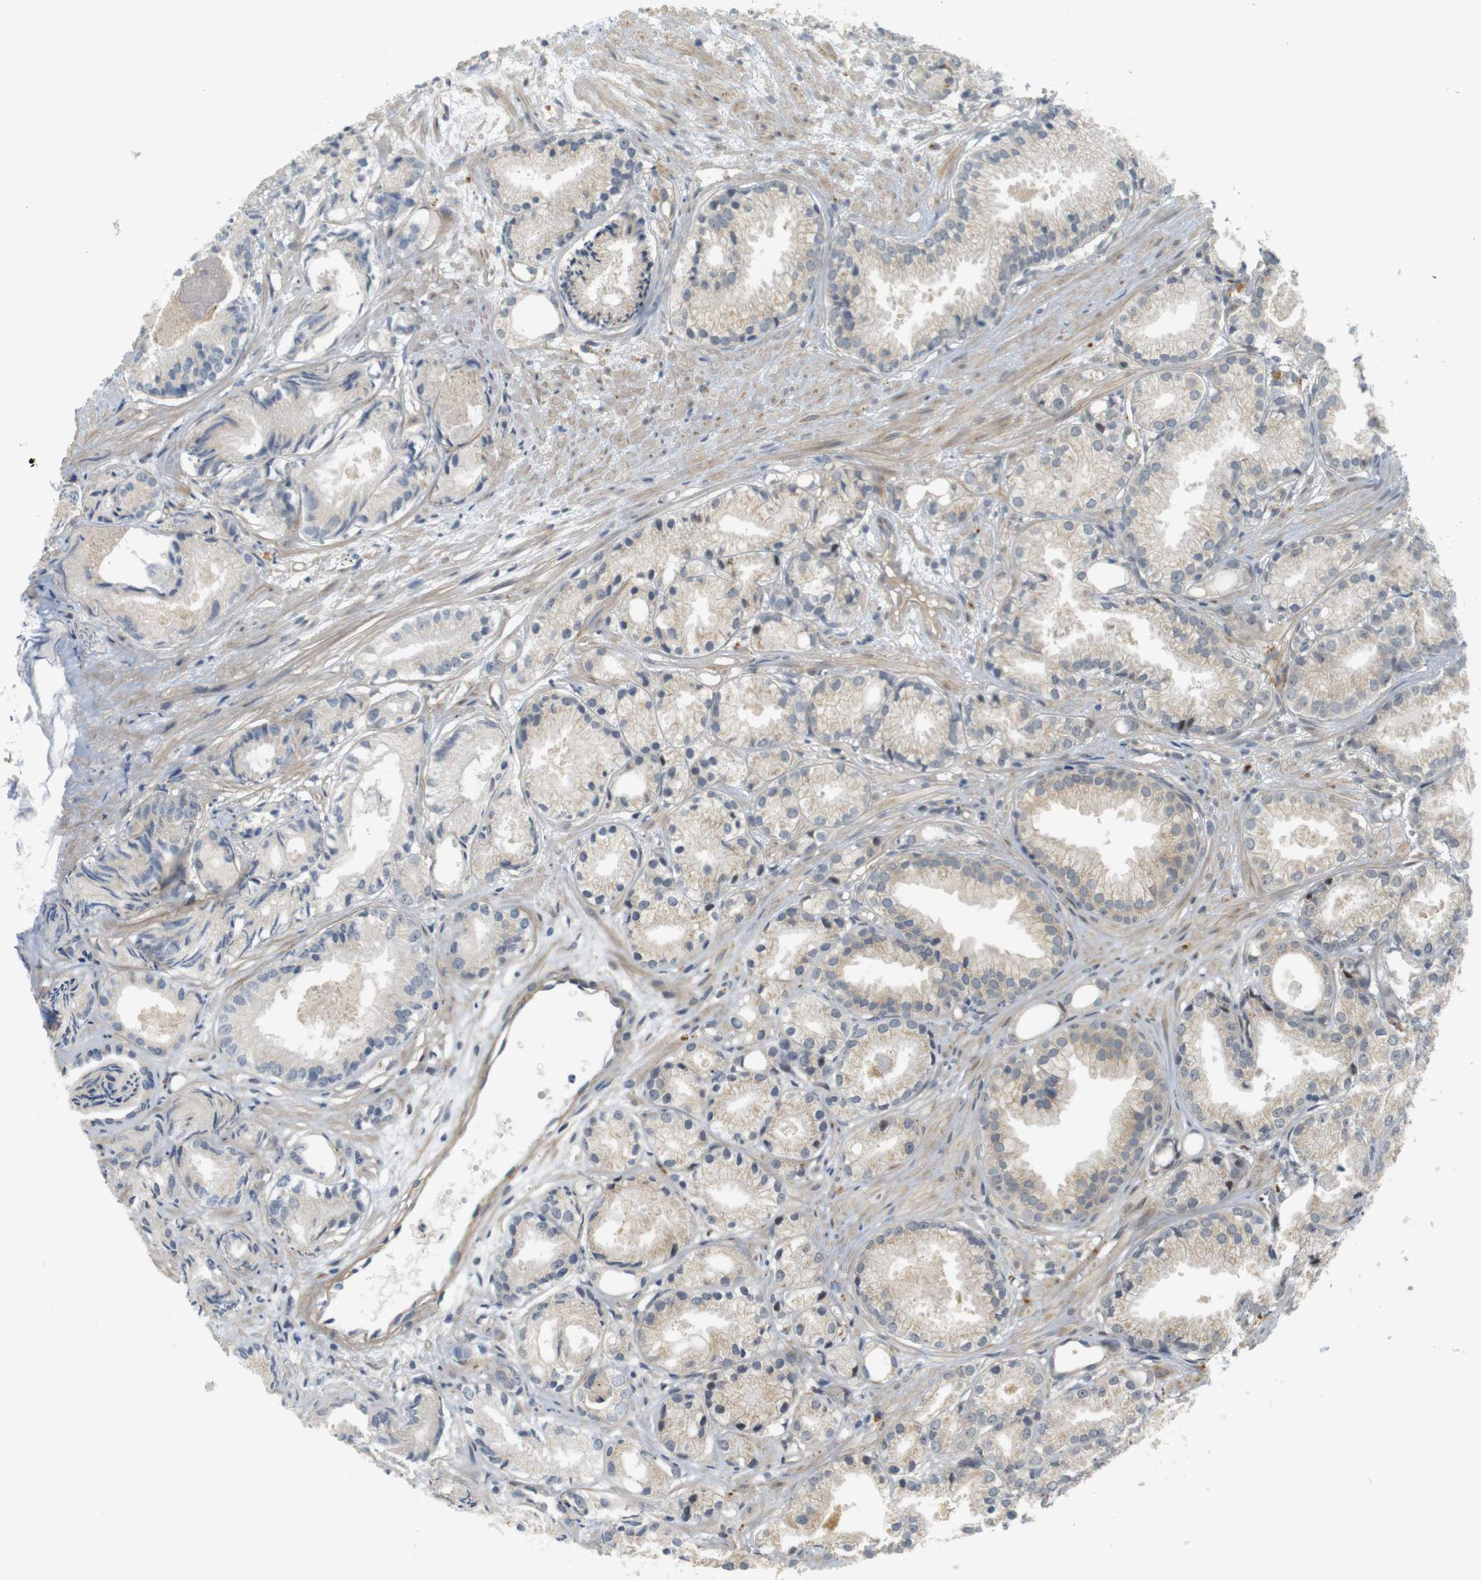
{"staining": {"intensity": "weak", "quantity": "<25%", "location": "cytoplasmic/membranous"}, "tissue": "prostate cancer", "cell_type": "Tumor cells", "image_type": "cancer", "snomed": [{"axis": "morphology", "description": "Adenocarcinoma, Low grade"}, {"axis": "topography", "description": "Prostate"}], "caption": "Tumor cells are negative for protein expression in human prostate cancer (low-grade adenocarcinoma).", "gene": "TSPAN9", "patient": {"sex": "male", "age": 72}}